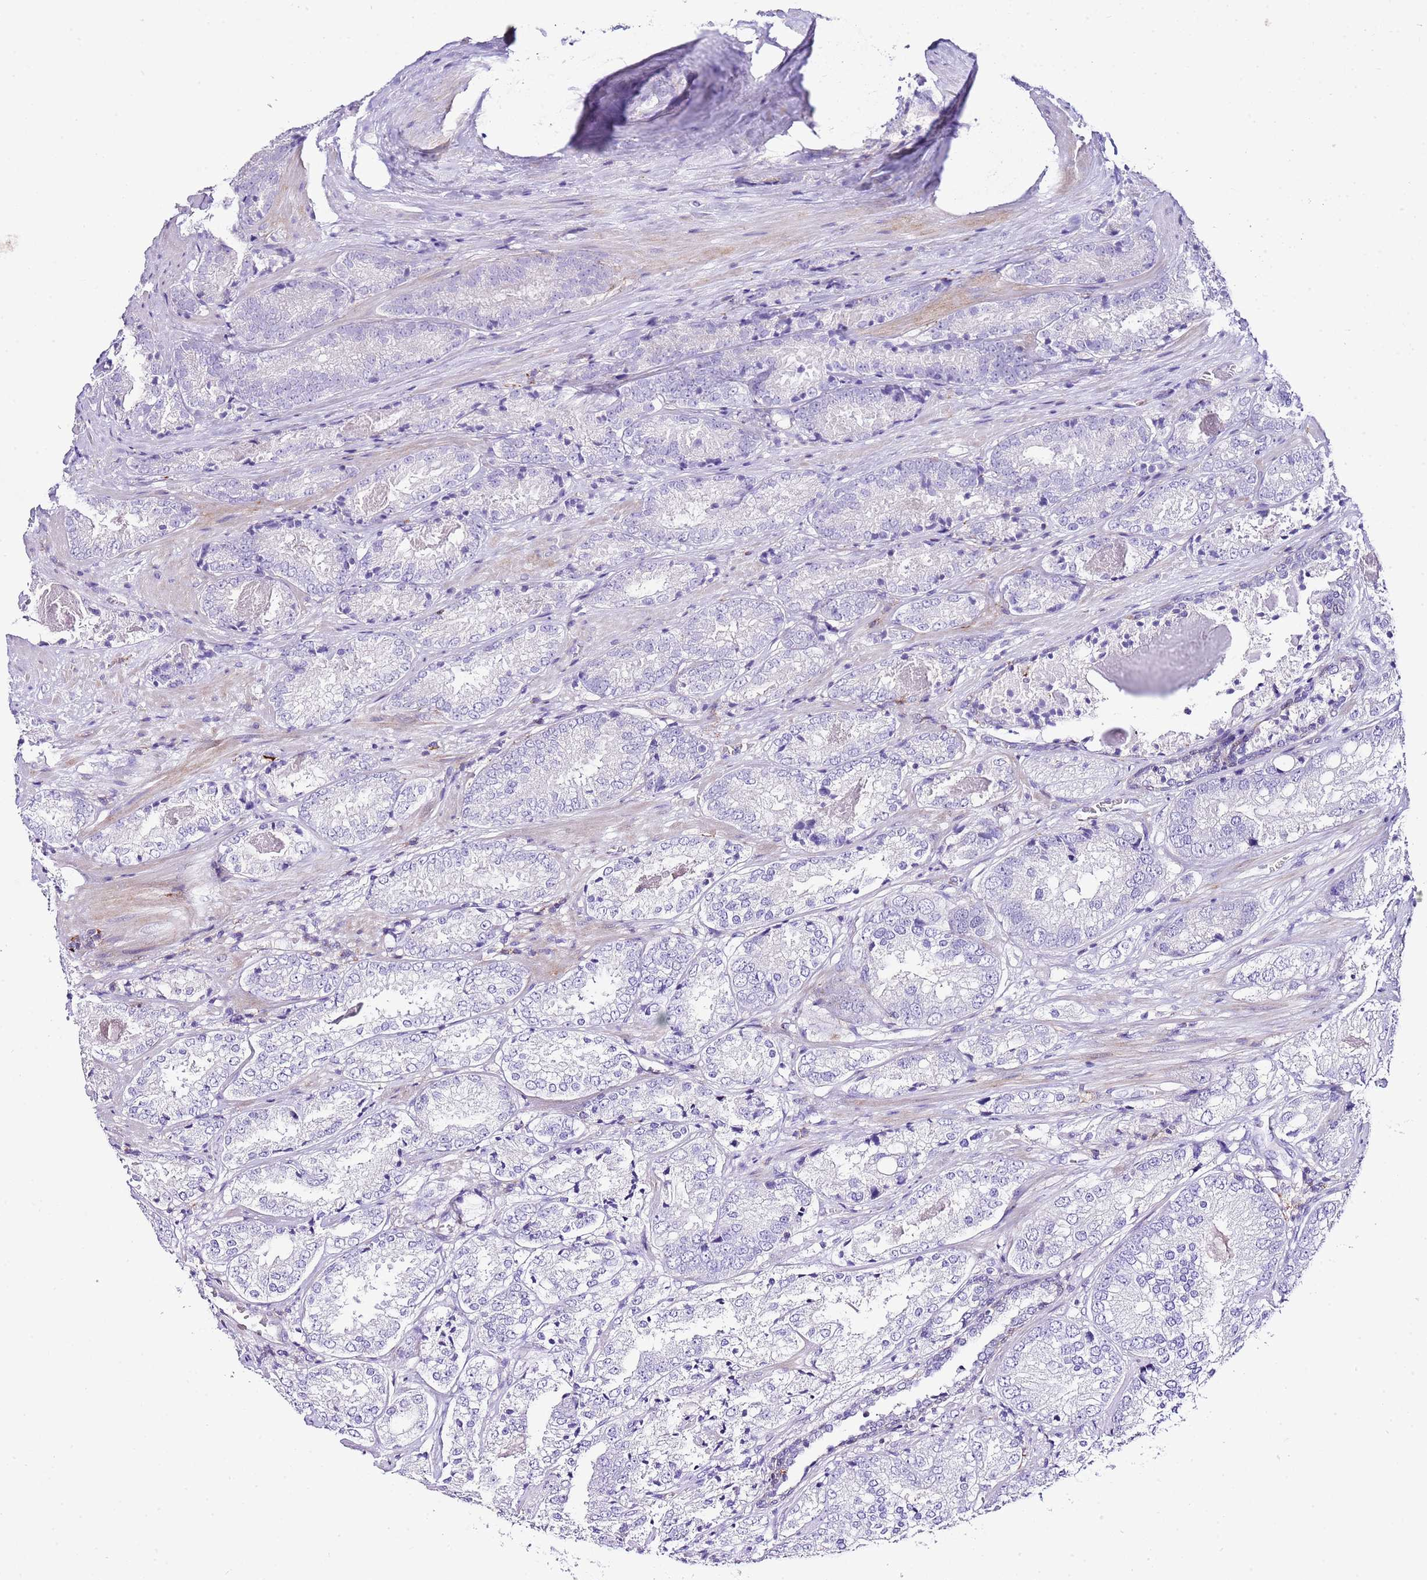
{"staining": {"intensity": "negative", "quantity": "none", "location": "none"}, "tissue": "prostate cancer", "cell_type": "Tumor cells", "image_type": "cancer", "snomed": [{"axis": "morphology", "description": "Adenocarcinoma, High grade"}, {"axis": "topography", "description": "Prostate"}], "caption": "Tumor cells are negative for protein expression in human prostate high-grade adenocarcinoma.", "gene": "ALDH3A1", "patient": {"sex": "male", "age": 63}}